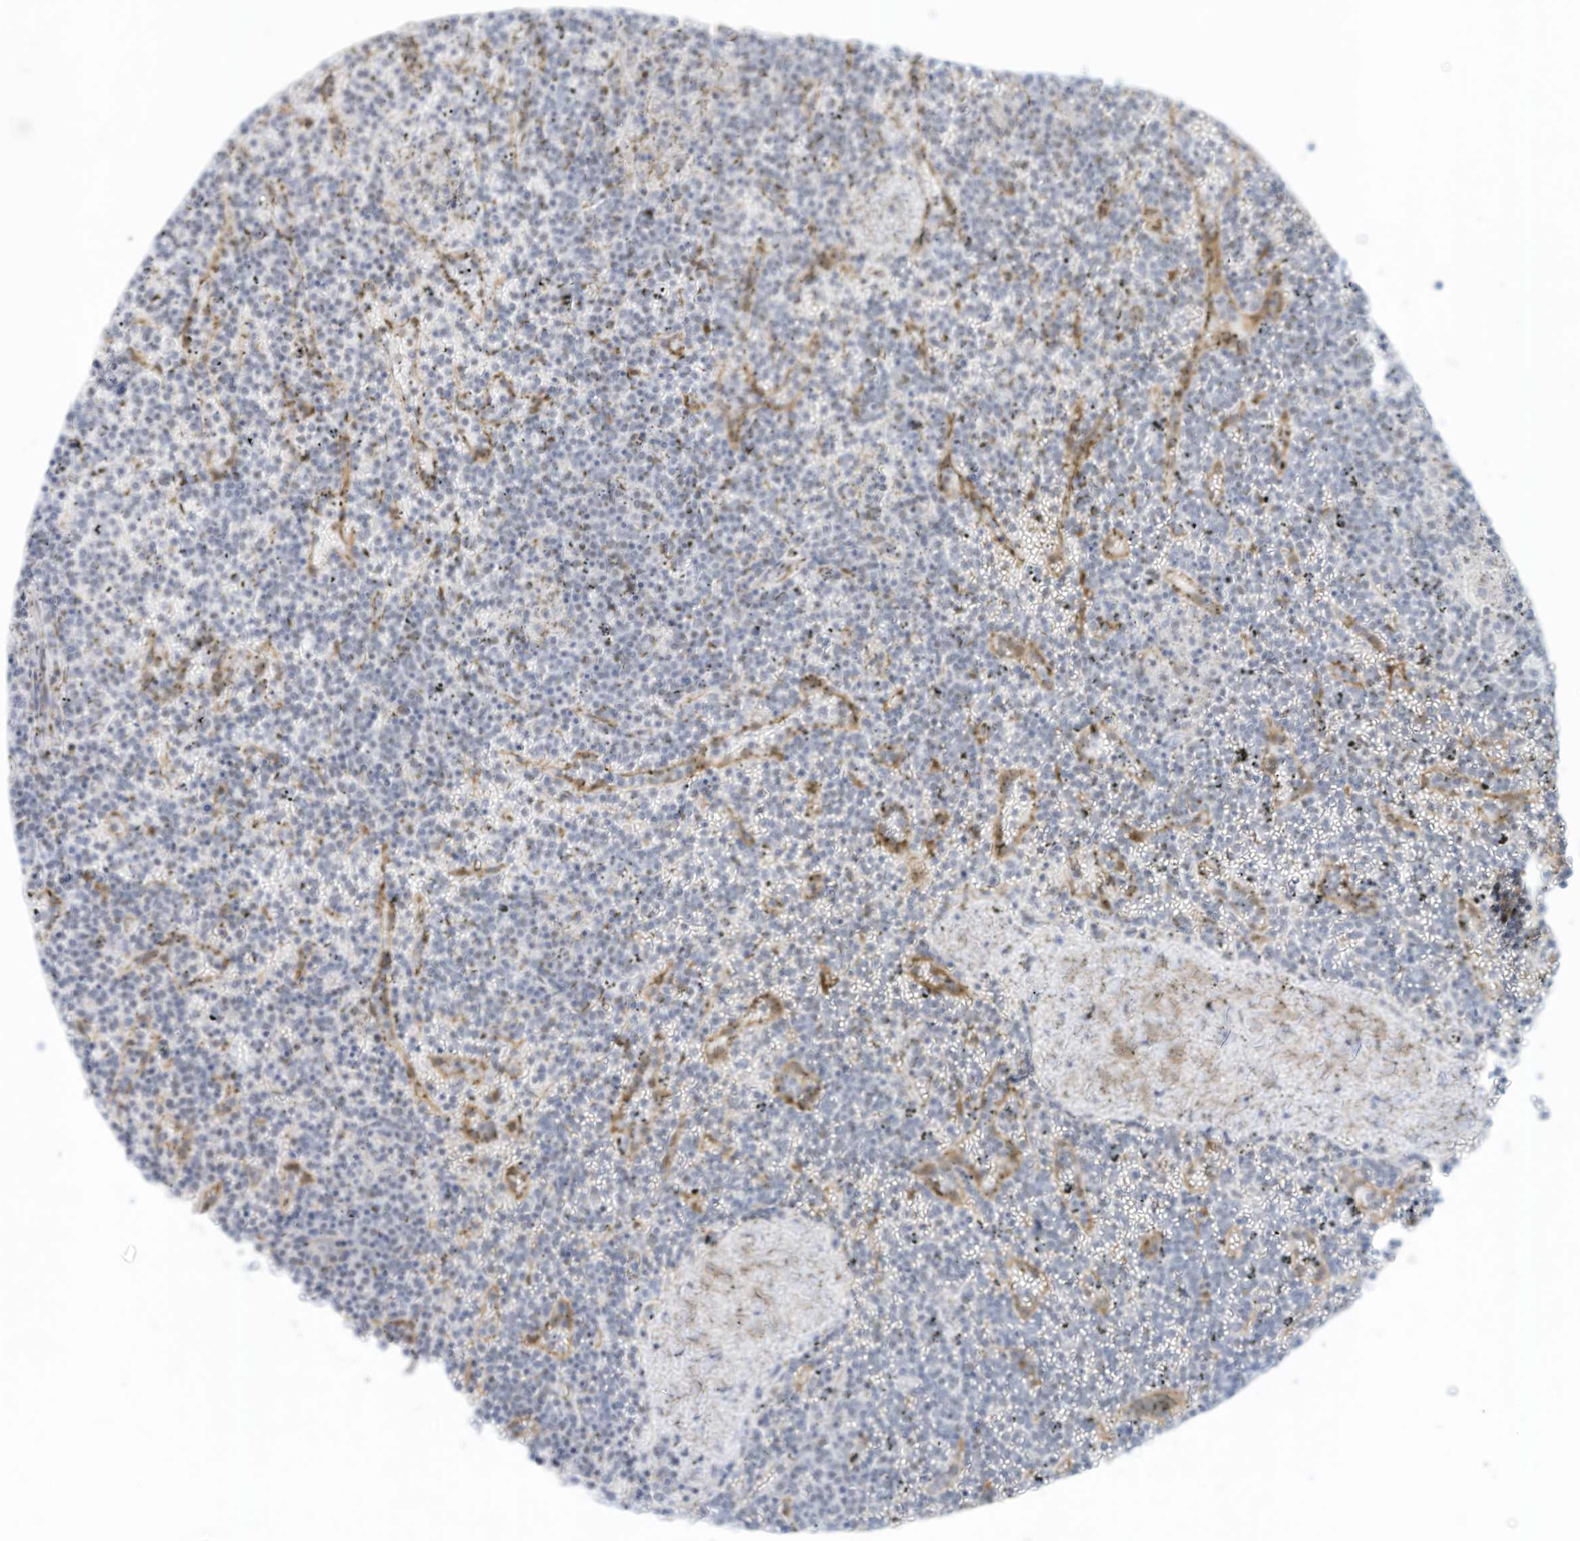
{"staining": {"intensity": "negative", "quantity": "none", "location": "none"}, "tissue": "lymphoma", "cell_type": "Tumor cells", "image_type": "cancer", "snomed": [{"axis": "morphology", "description": "Malignant lymphoma, non-Hodgkin's type, Low grade"}, {"axis": "topography", "description": "Spleen"}], "caption": "The image exhibits no significant expression in tumor cells of low-grade malignant lymphoma, non-Hodgkin's type. (Stains: DAB immunohistochemistry (IHC) with hematoxylin counter stain, Microscopy: brightfield microscopy at high magnification).", "gene": "ARHGAP28", "patient": {"sex": "female", "age": 19}}